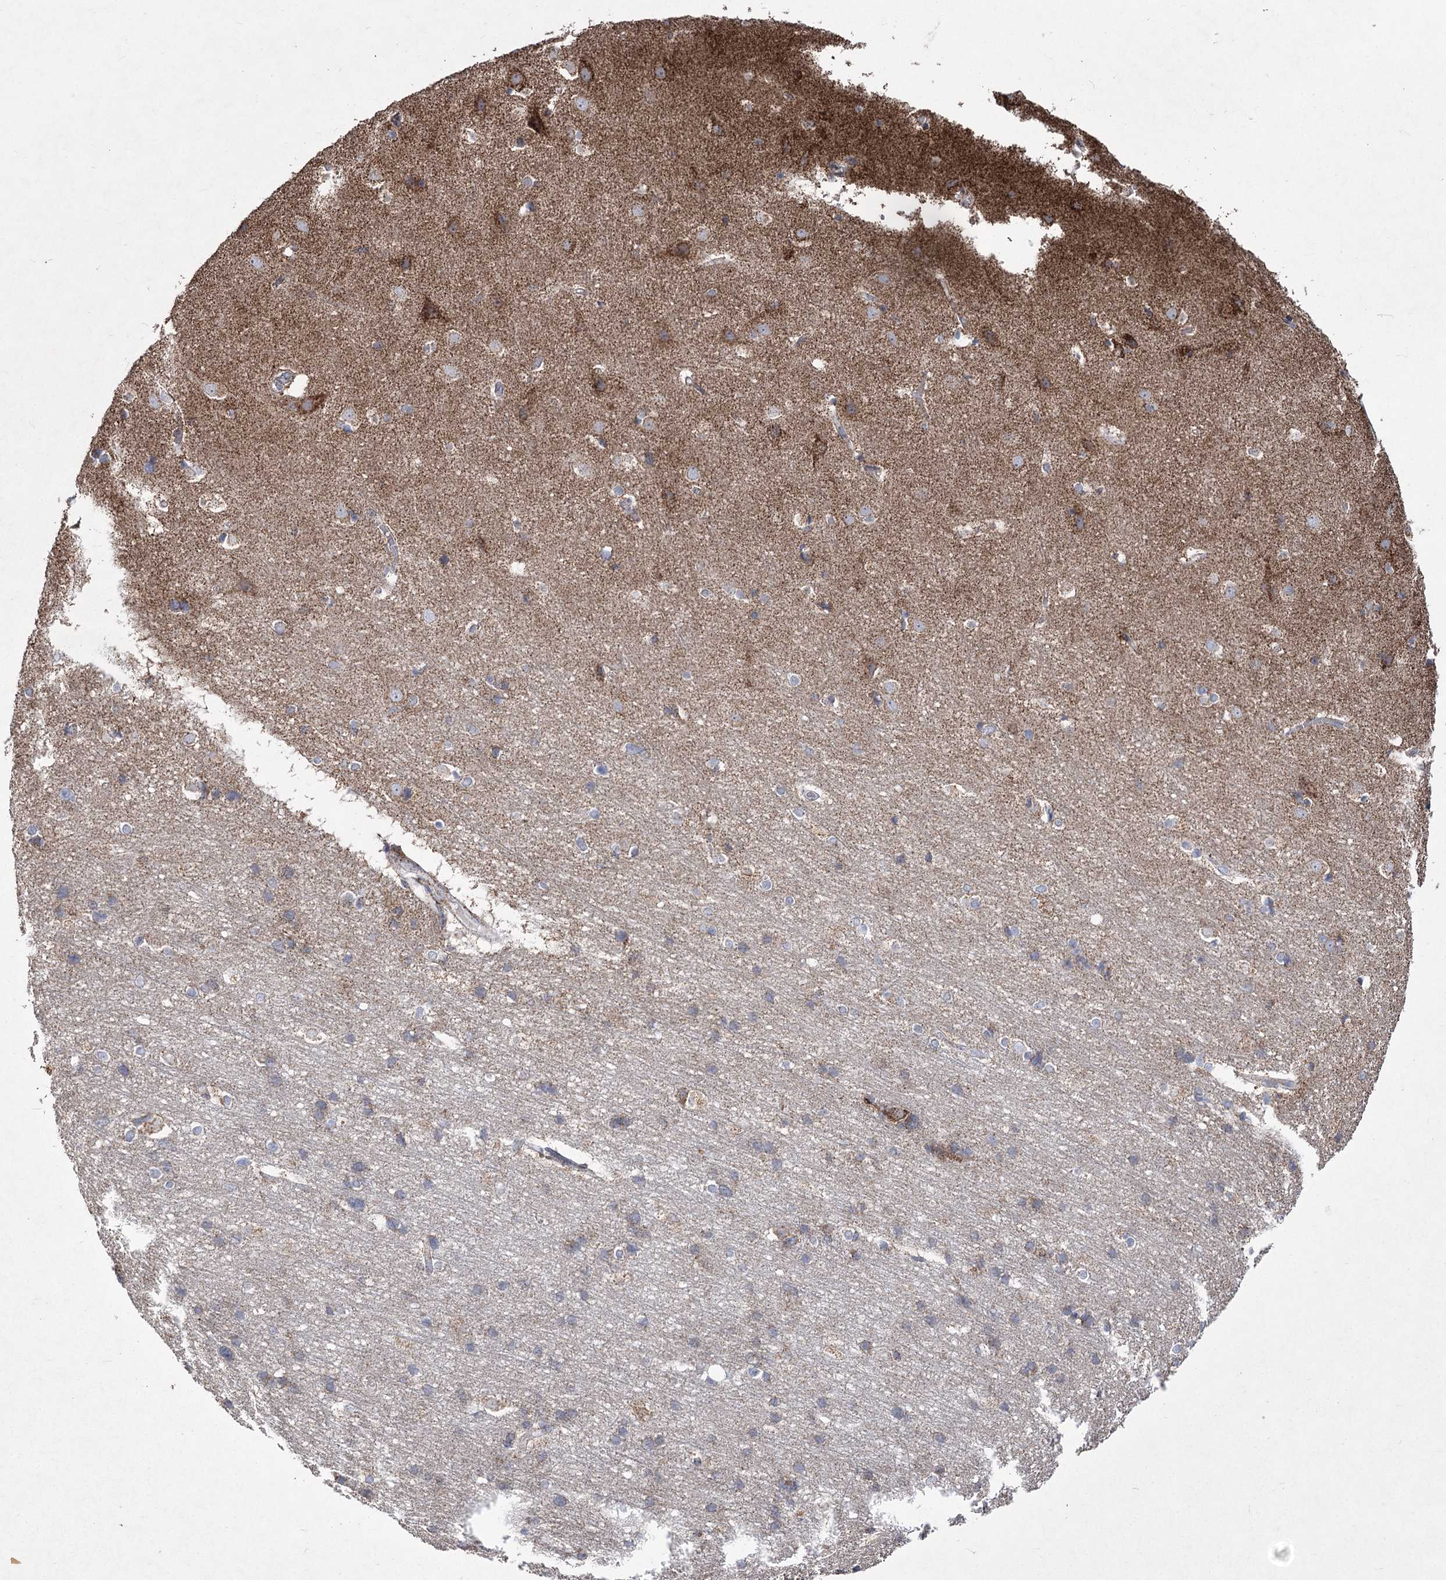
{"staining": {"intensity": "negative", "quantity": "none", "location": "none"}, "tissue": "cerebral cortex", "cell_type": "Endothelial cells", "image_type": "normal", "snomed": [{"axis": "morphology", "description": "Normal tissue, NOS"}, {"axis": "topography", "description": "Cerebral cortex"}], "caption": "Endothelial cells are negative for brown protein staining in unremarkable cerebral cortex.", "gene": "PDHB", "patient": {"sex": "male", "age": 54}}